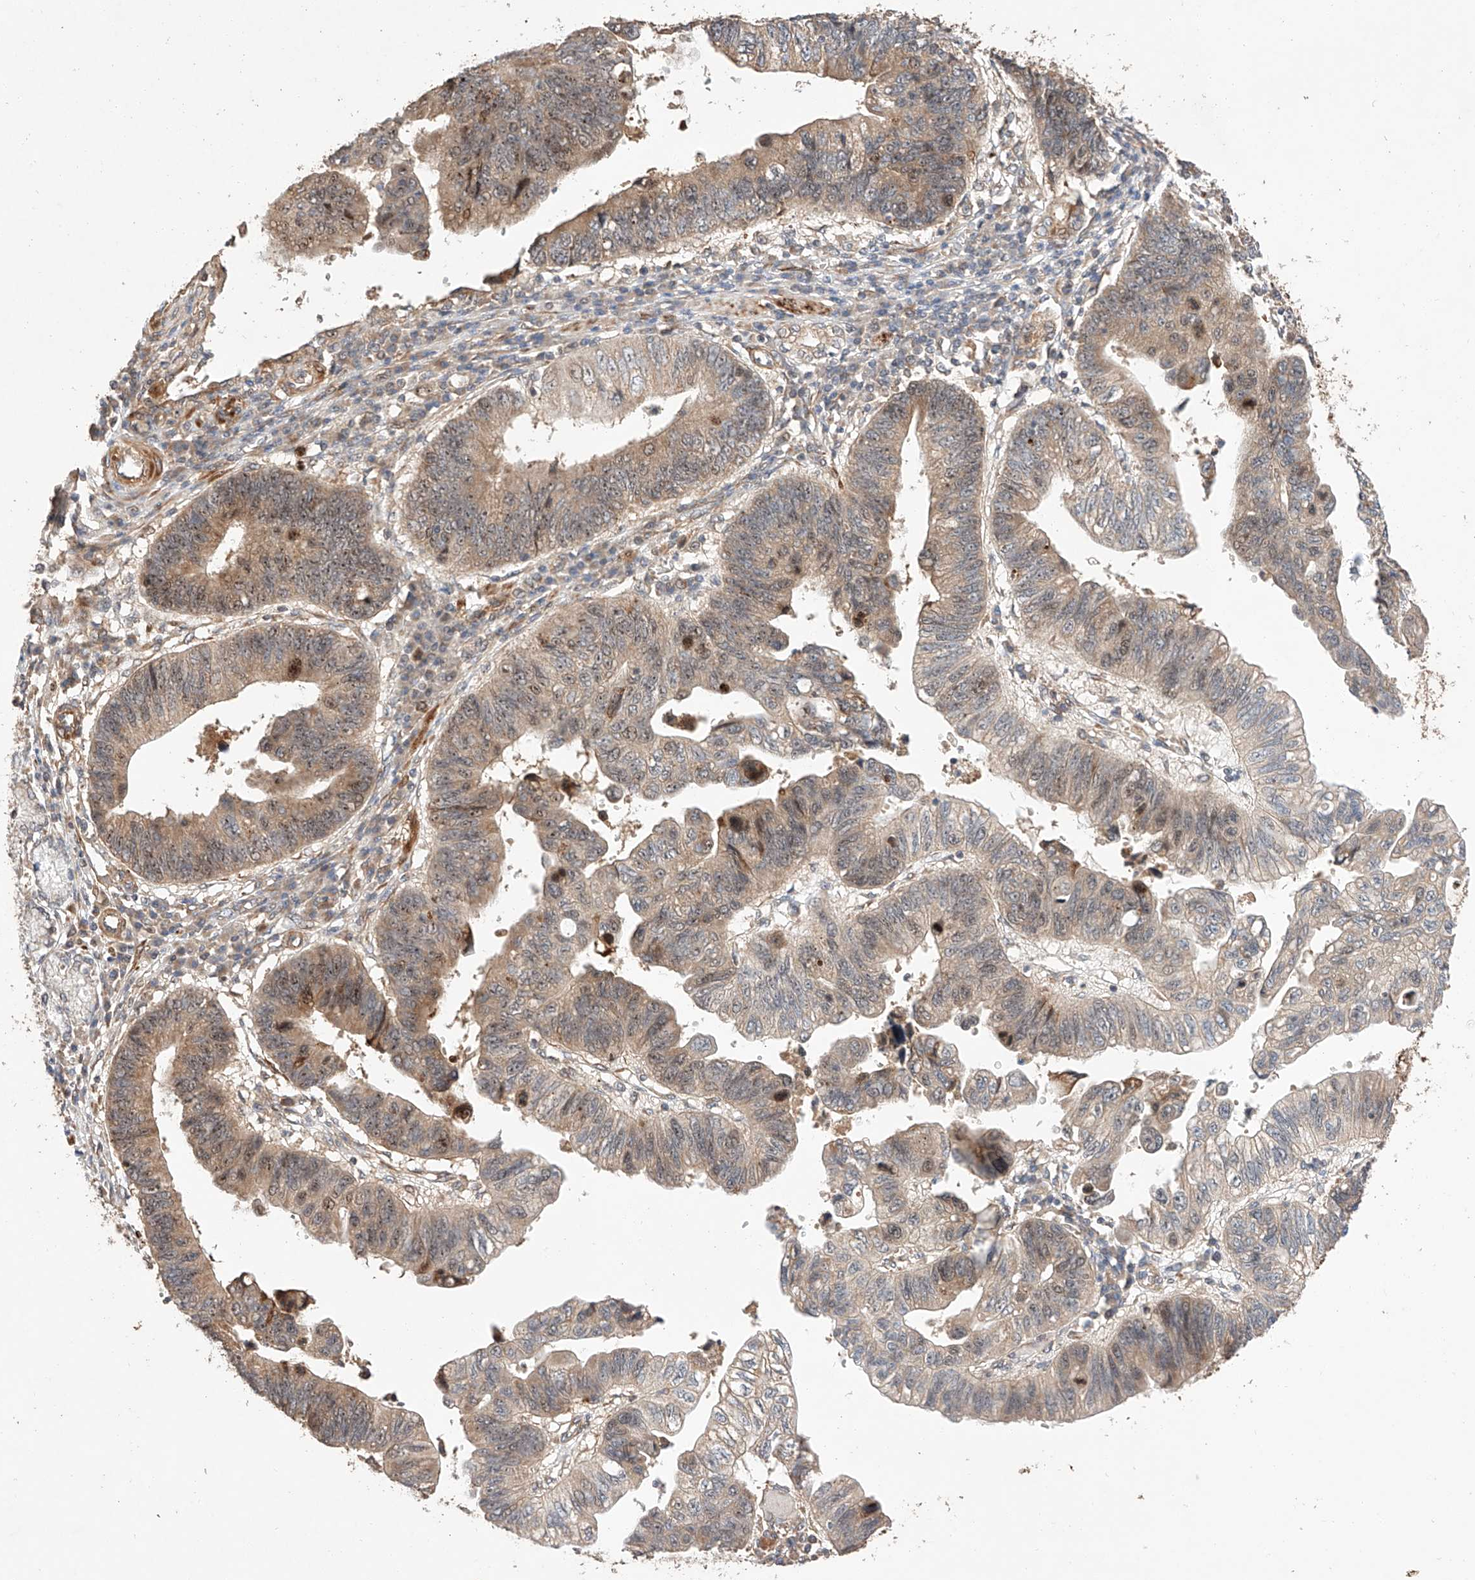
{"staining": {"intensity": "moderate", "quantity": "25%-75%", "location": "cytoplasmic/membranous,nuclear"}, "tissue": "stomach cancer", "cell_type": "Tumor cells", "image_type": "cancer", "snomed": [{"axis": "morphology", "description": "Adenocarcinoma, NOS"}, {"axis": "topography", "description": "Stomach"}], "caption": "DAB (3,3'-diaminobenzidine) immunohistochemical staining of human stomach cancer (adenocarcinoma) reveals moderate cytoplasmic/membranous and nuclear protein positivity in about 25%-75% of tumor cells.", "gene": "RAB23", "patient": {"sex": "male", "age": 59}}